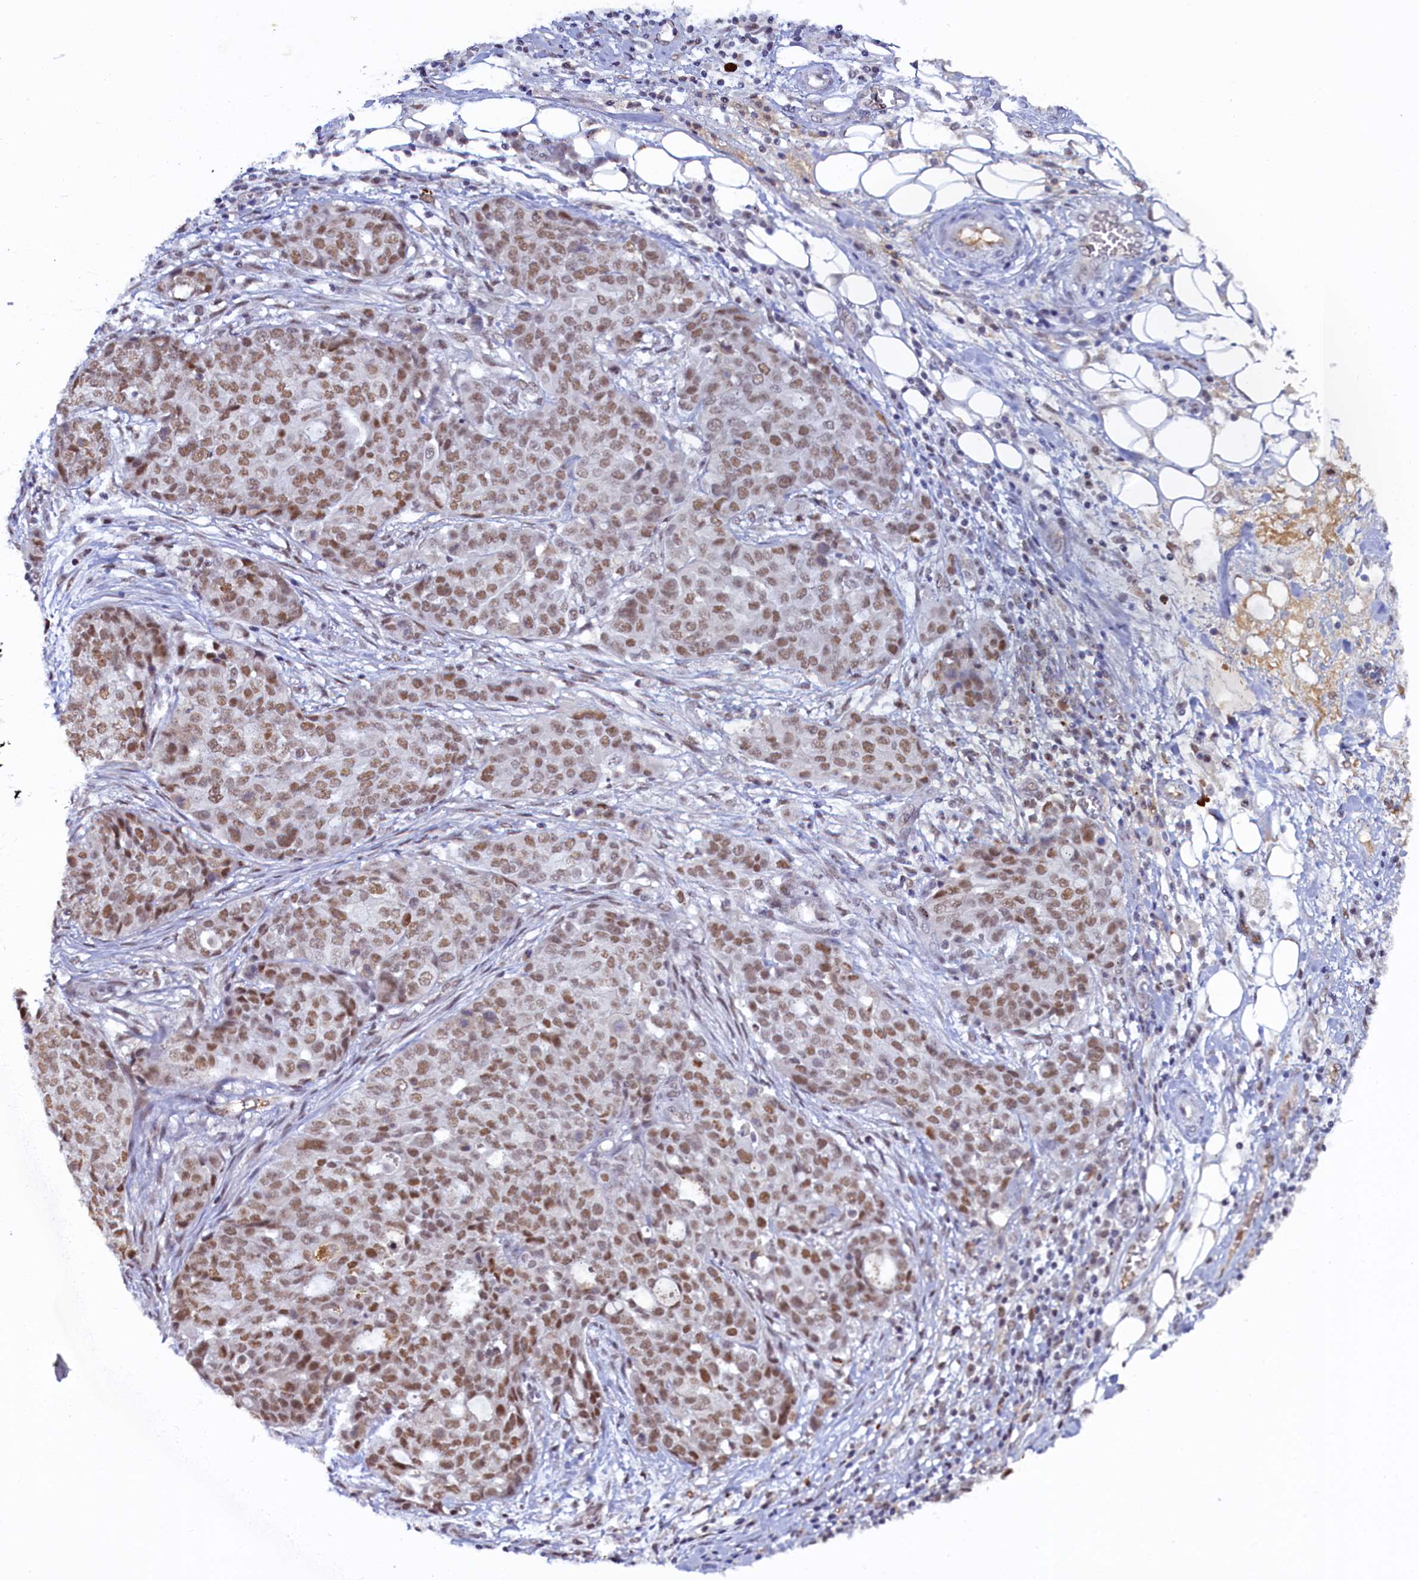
{"staining": {"intensity": "moderate", "quantity": ">75%", "location": "nuclear"}, "tissue": "ovarian cancer", "cell_type": "Tumor cells", "image_type": "cancer", "snomed": [{"axis": "morphology", "description": "Cystadenocarcinoma, serous, NOS"}, {"axis": "topography", "description": "Soft tissue"}, {"axis": "topography", "description": "Ovary"}], "caption": "DAB (3,3'-diaminobenzidine) immunohistochemical staining of ovarian cancer reveals moderate nuclear protein staining in about >75% of tumor cells.", "gene": "INTS14", "patient": {"sex": "female", "age": 57}}